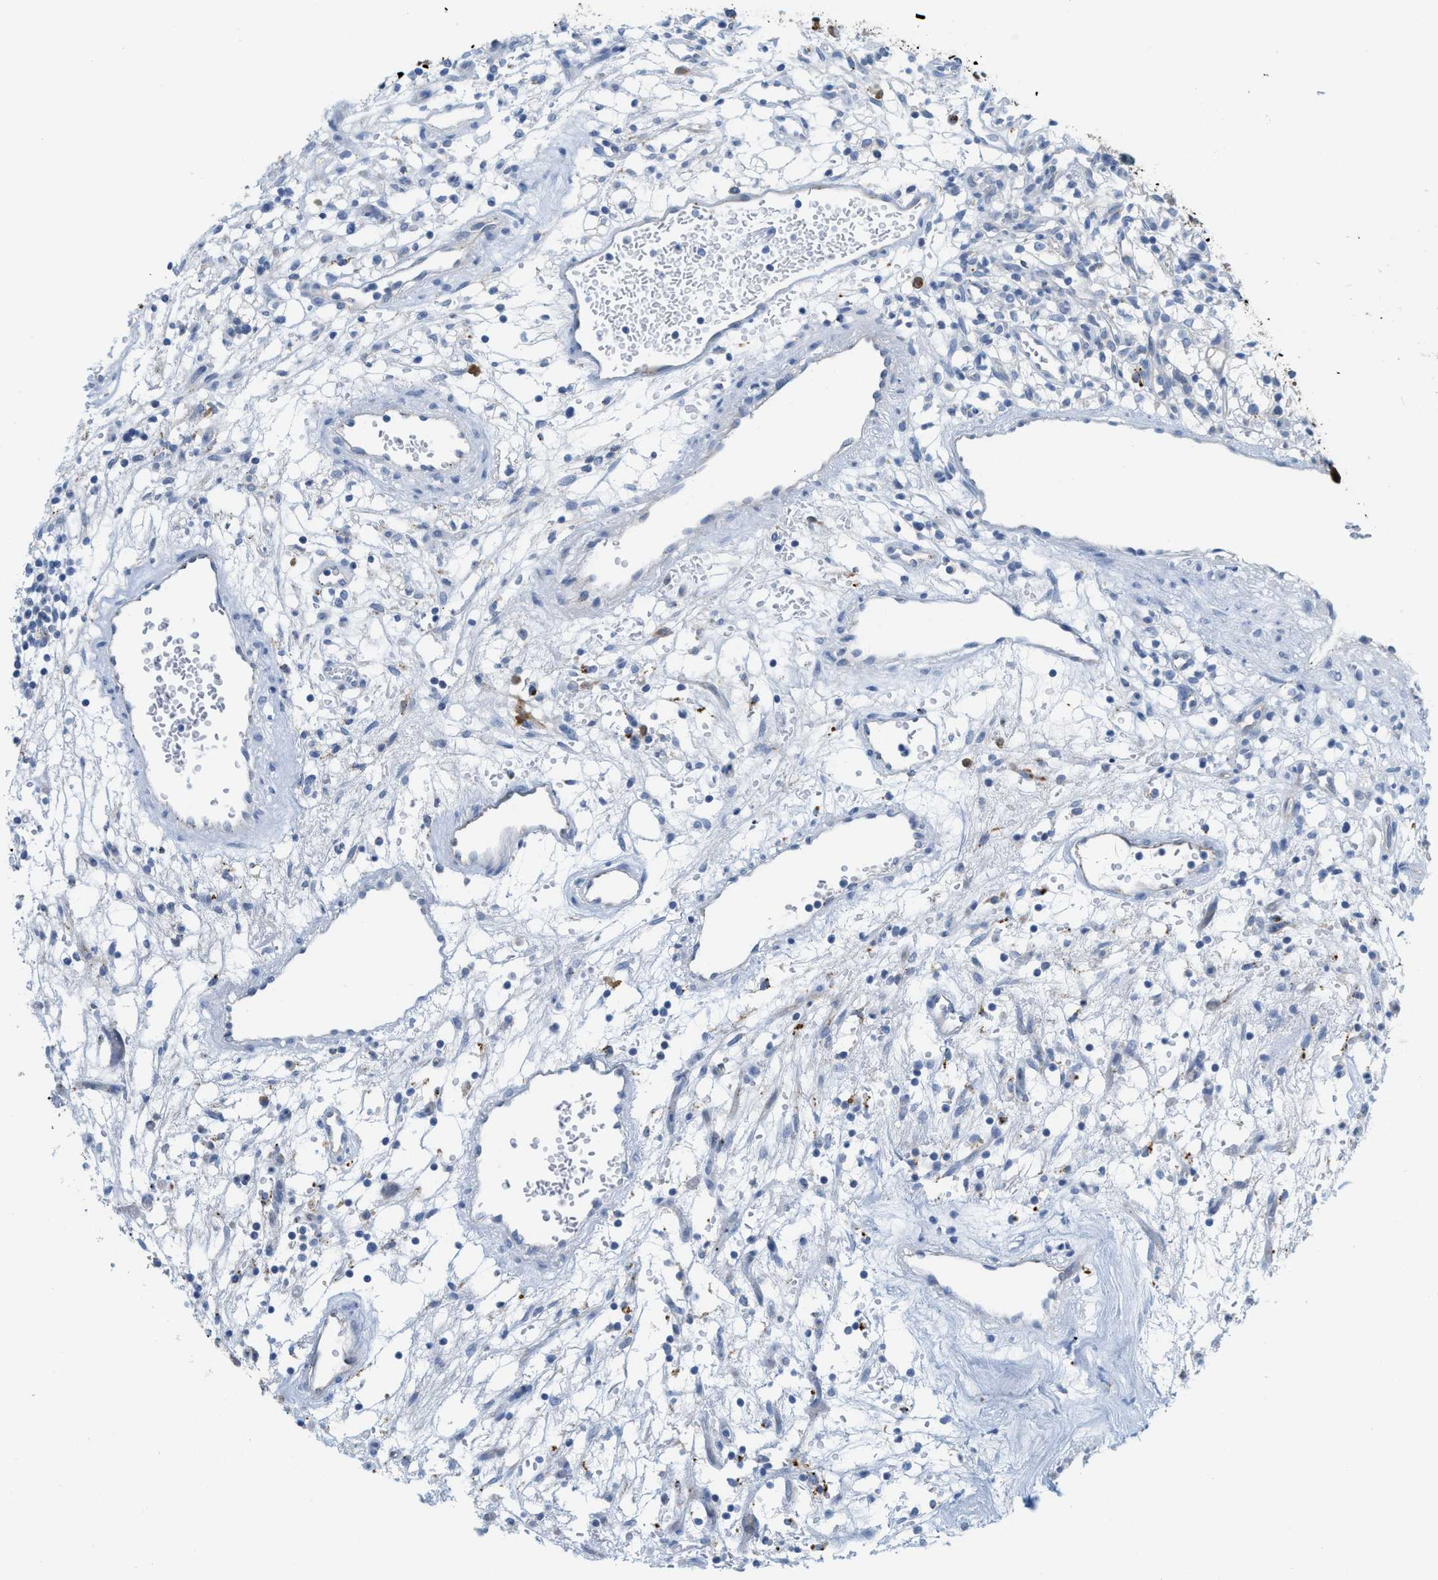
{"staining": {"intensity": "negative", "quantity": "none", "location": "none"}, "tissue": "renal cancer", "cell_type": "Tumor cells", "image_type": "cancer", "snomed": [{"axis": "morphology", "description": "Adenocarcinoma, NOS"}, {"axis": "topography", "description": "Kidney"}], "caption": "IHC image of renal cancer (adenocarcinoma) stained for a protein (brown), which exhibits no staining in tumor cells.", "gene": "CSTB", "patient": {"sex": "male", "age": 59}}